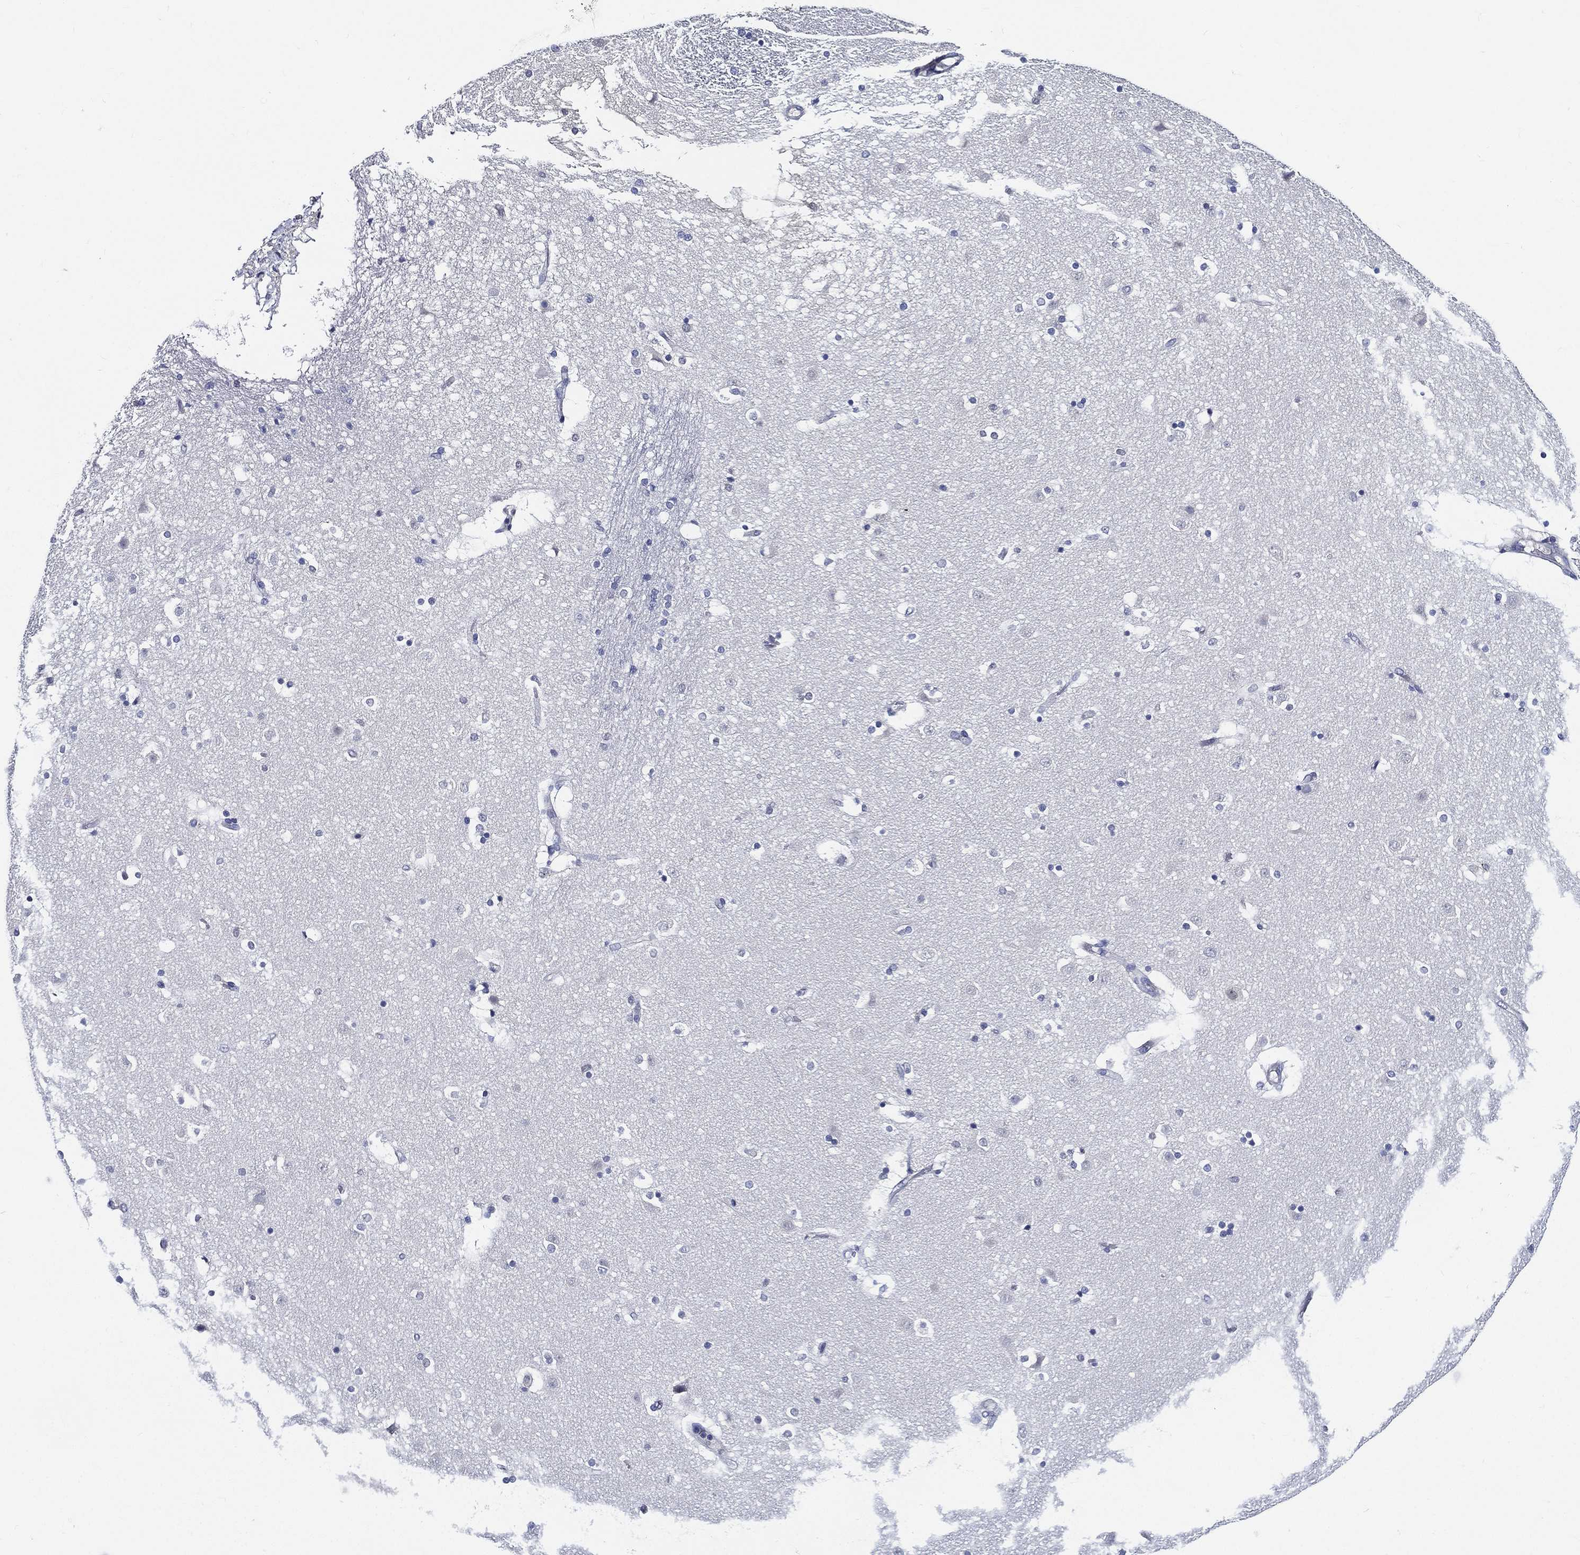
{"staining": {"intensity": "negative", "quantity": "none", "location": "none"}, "tissue": "caudate", "cell_type": "Glial cells", "image_type": "normal", "snomed": [{"axis": "morphology", "description": "Normal tissue, NOS"}, {"axis": "topography", "description": "Lateral ventricle wall"}], "caption": "Immunohistochemistry (IHC) of benign caudate shows no expression in glial cells. (Stains: DAB IHC with hematoxylin counter stain, Microscopy: brightfield microscopy at high magnification).", "gene": "NEDD9", "patient": {"sex": "male", "age": 51}}